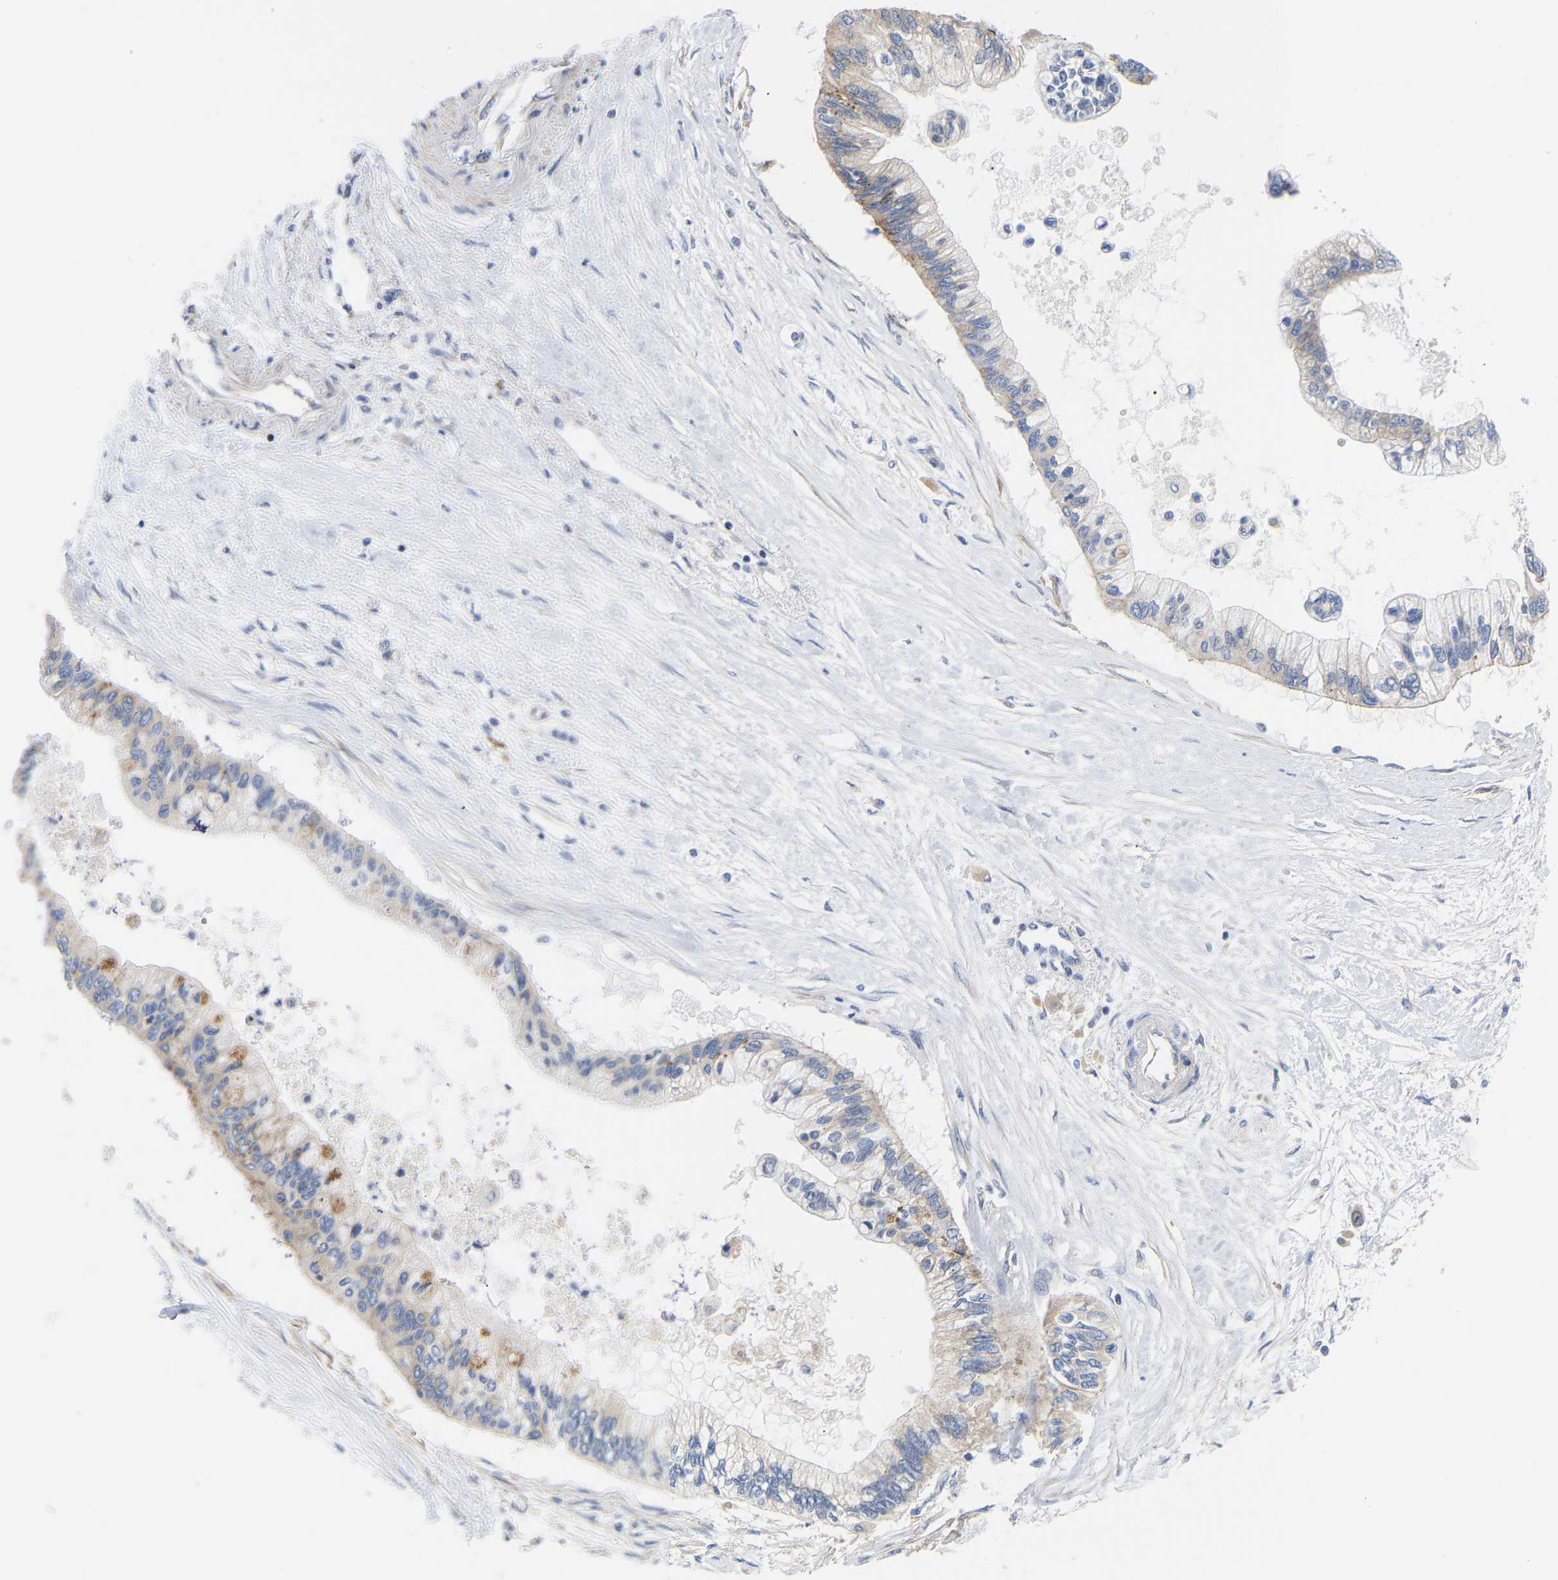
{"staining": {"intensity": "negative", "quantity": "none", "location": "none"}, "tissue": "pancreatic cancer", "cell_type": "Tumor cells", "image_type": "cancer", "snomed": [{"axis": "morphology", "description": "Adenocarcinoma, NOS"}, {"axis": "topography", "description": "Pancreas"}], "caption": "Protein analysis of pancreatic cancer (adenocarcinoma) demonstrates no significant positivity in tumor cells.", "gene": "AIMP2", "patient": {"sex": "female", "age": 77}}